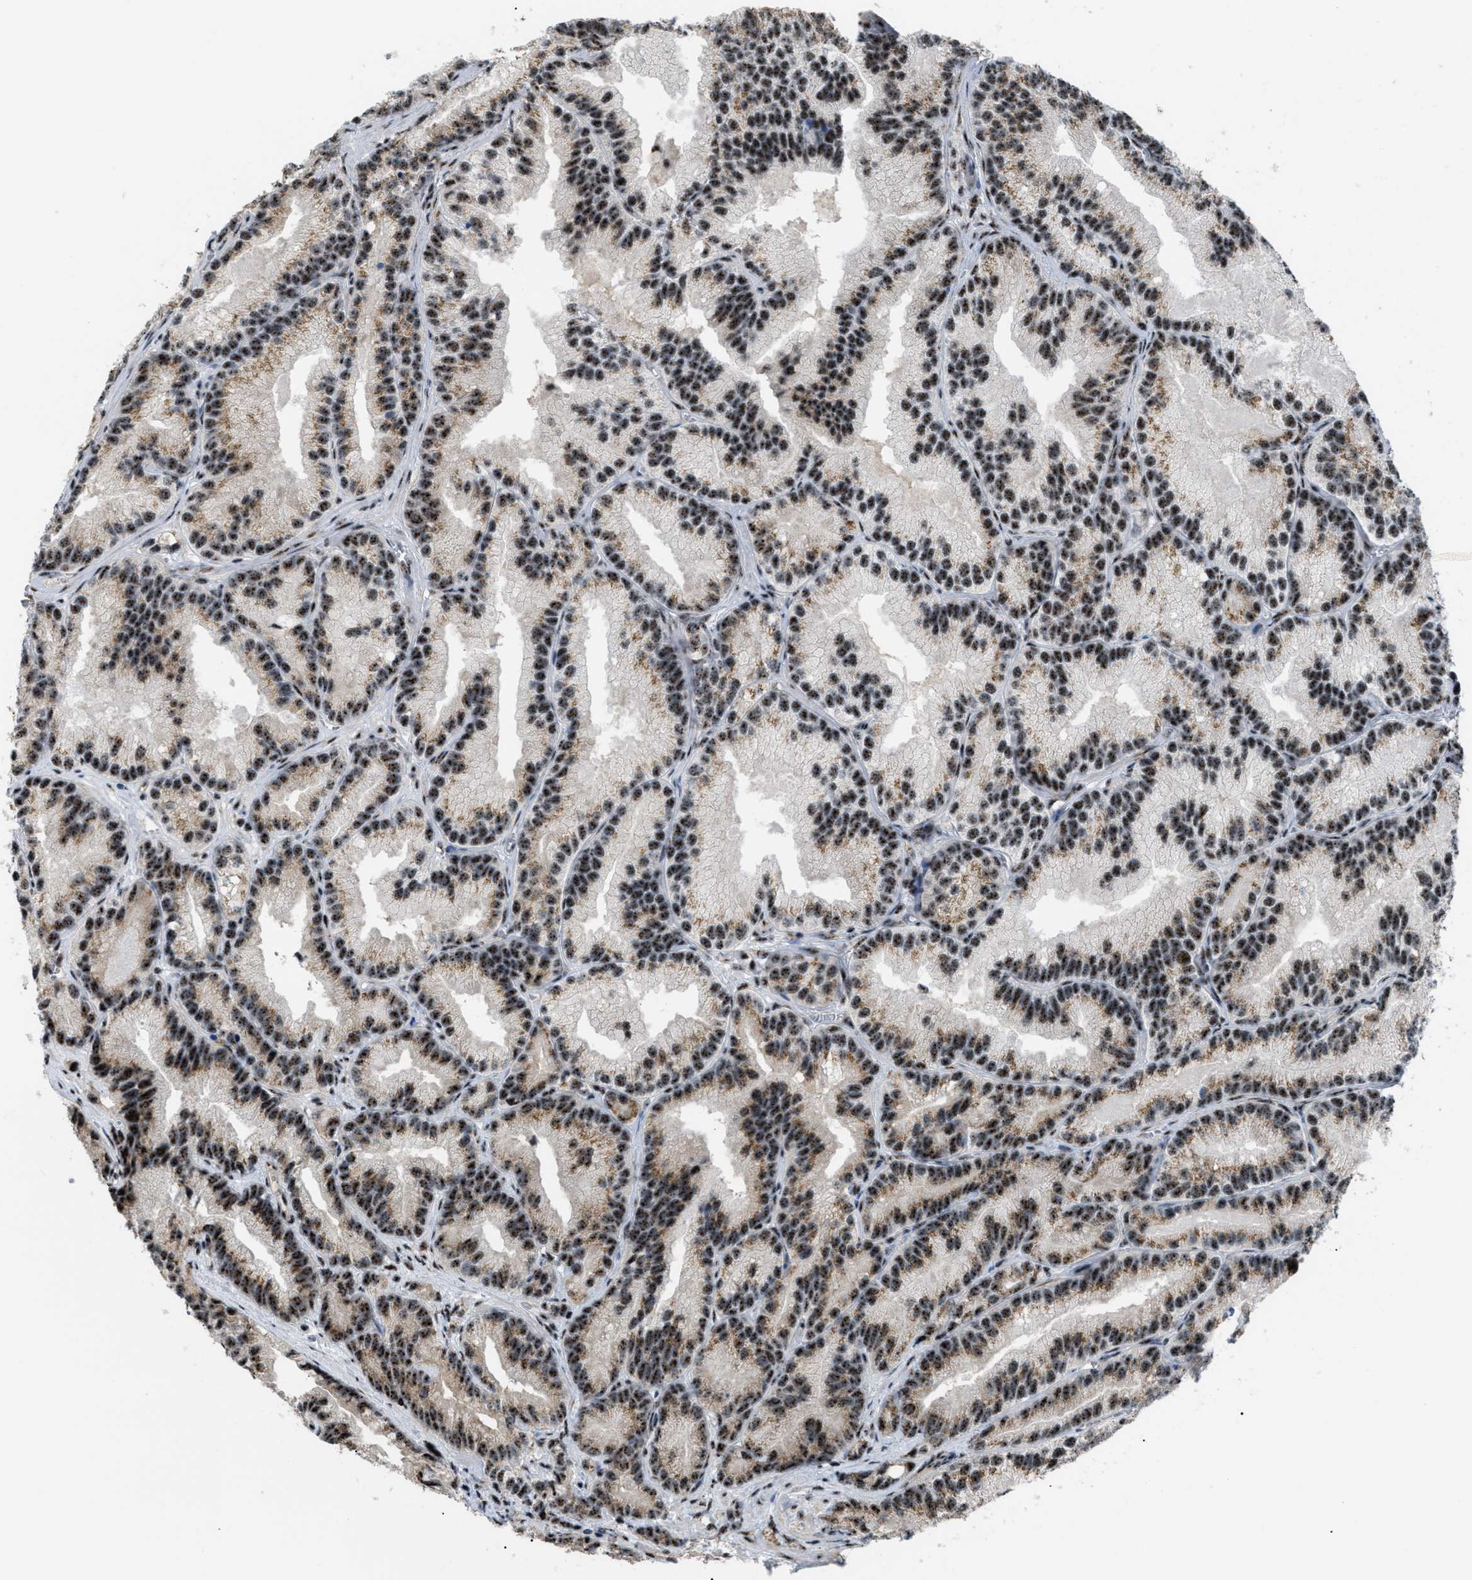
{"staining": {"intensity": "moderate", "quantity": ">75%", "location": "nuclear"}, "tissue": "prostate cancer", "cell_type": "Tumor cells", "image_type": "cancer", "snomed": [{"axis": "morphology", "description": "Adenocarcinoma, Low grade"}, {"axis": "topography", "description": "Prostate"}], "caption": "Prostate low-grade adenocarcinoma was stained to show a protein in brown. There is medium levels of moderate nuclear expression in about >75% of tumor cells.", "gene": "CDR2", "patient": {"sex": "male", "age": 89}}